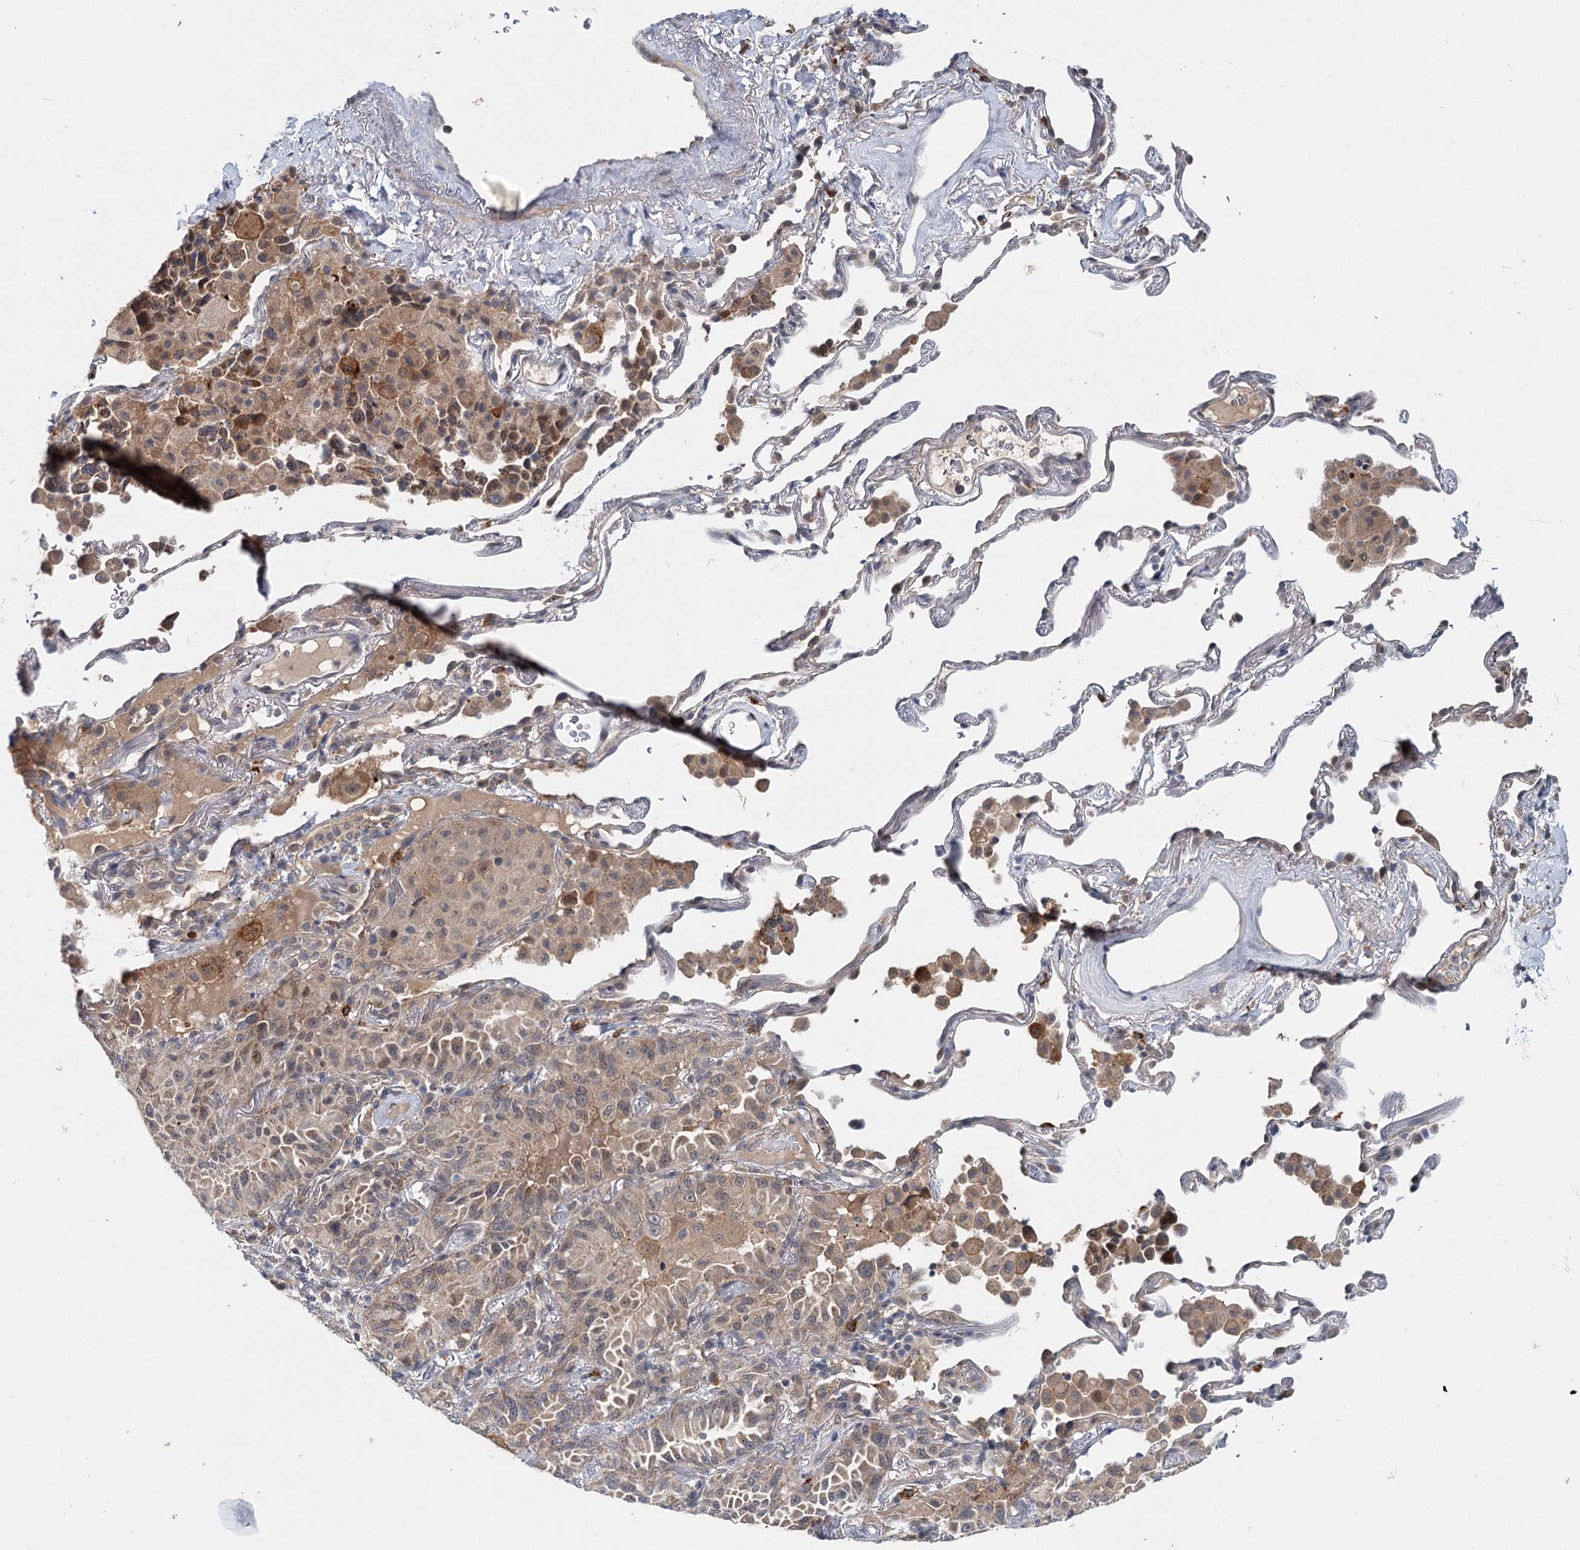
{"staining": {"intensity": "moderate", "quantity": "<25%", "location": "cytoplasmic/membranous"}, "tissue": "lung cancer", "cell_type": "Tumor cells", "image_type": "cancer", "snomed": [{"axis": "morphology", "description": "Adenocarcinoma, NOS"}, {"axis": "topography", "description": "Lung"}], "caption": "IHC (DAB) staining of lung cancer shows moderate cytoplasmic/membranous protein positivity in approximately <25% of tumor cells.", "gene": "AP3B1", "patient": {"sex": "female", "age": 69}}